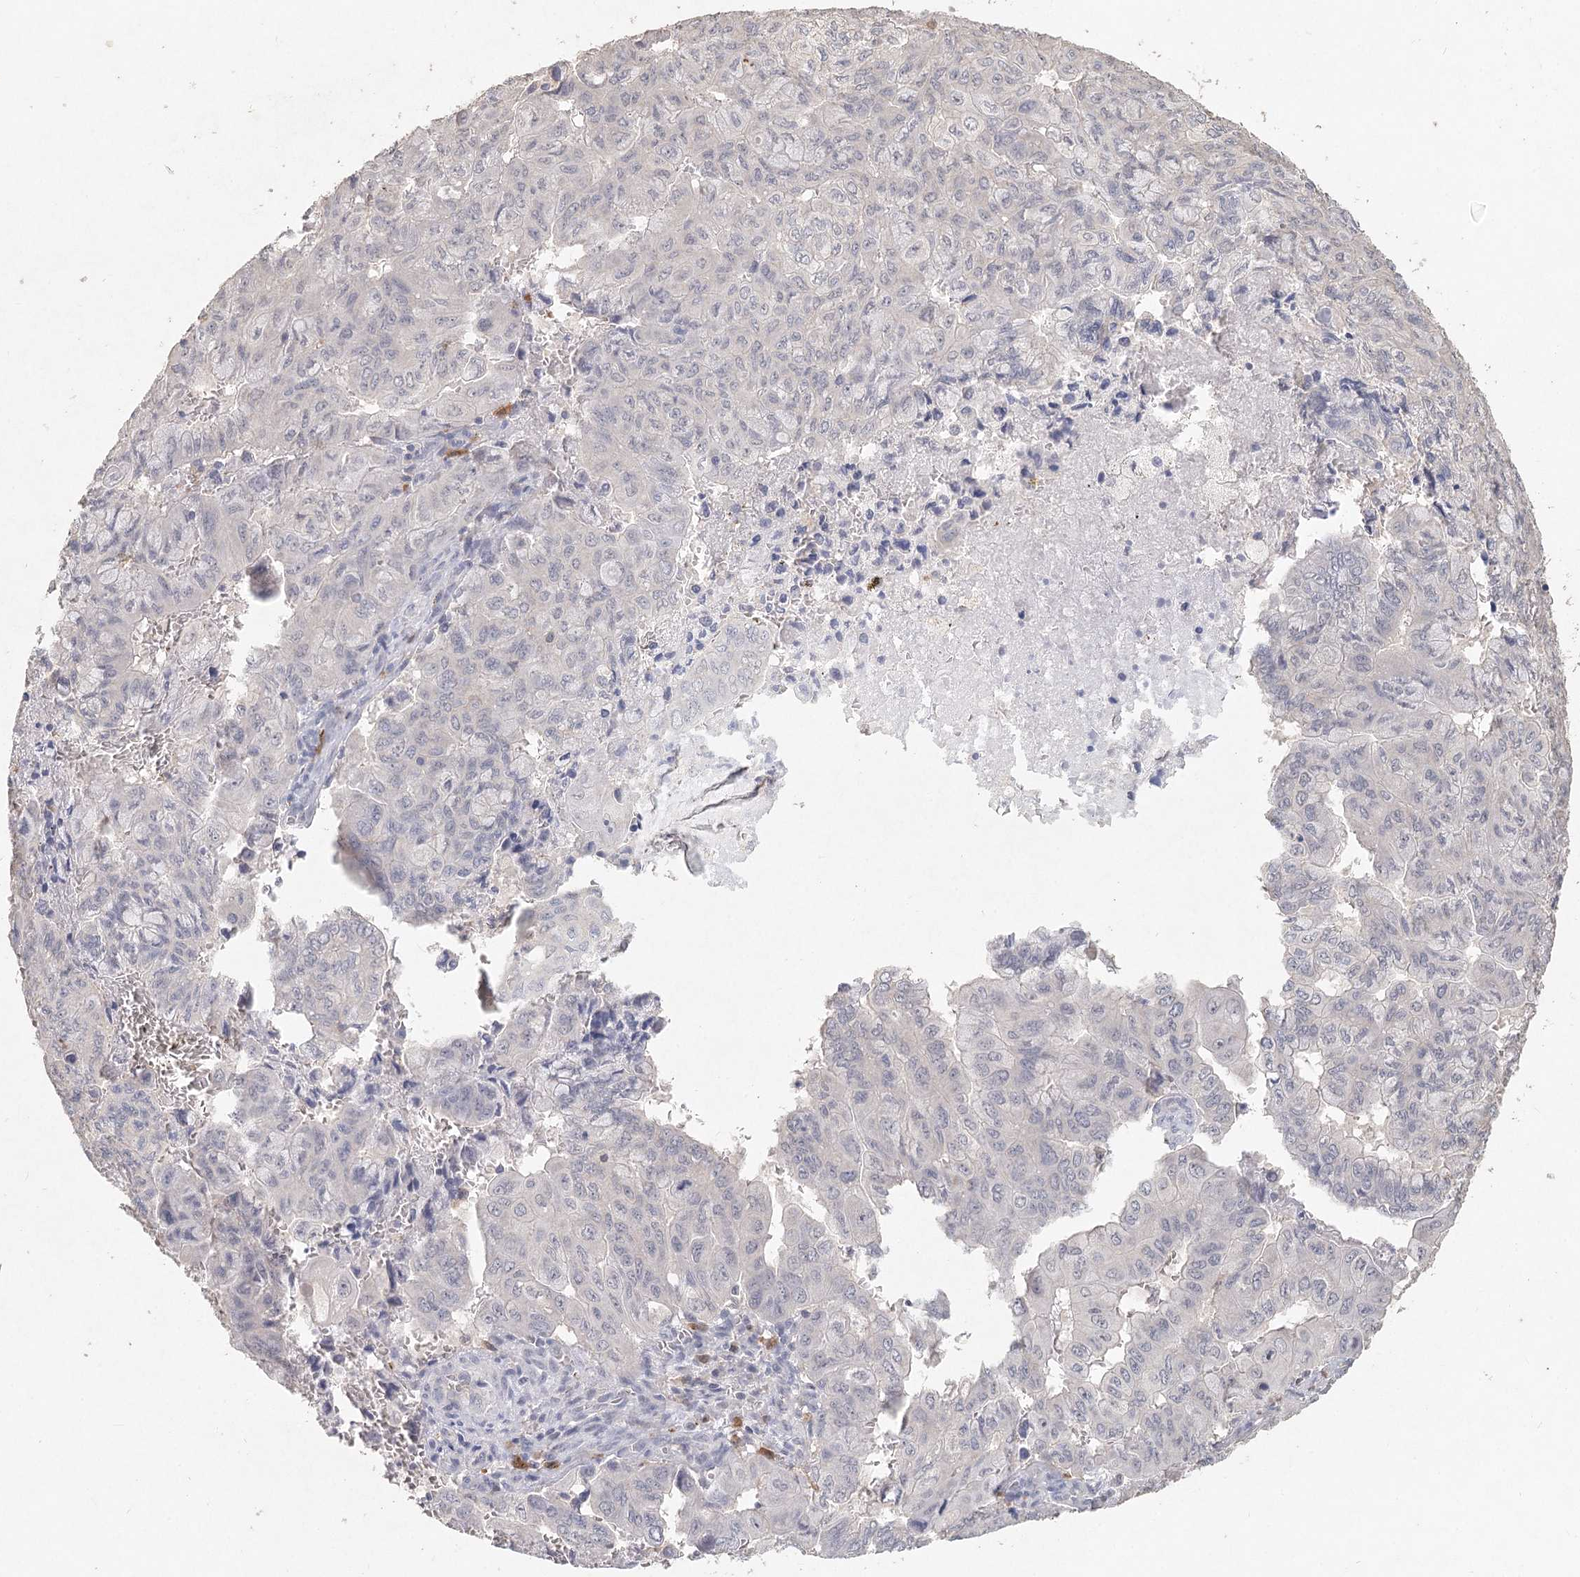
{"staining": {"intensity": "negative", "quantity": "none", "location": "none"}, "tissue": "pancreatic cancer", "cell_type": "Tumor cells", "image_type": "cancer", "snomed": [{"axis": "morphology", "description": "Adenocarcinoma, NOS"}, {"axis": "topography", "description": "Pancreas"}], "caption": "Tumor cells show no significant protein expression in adenocarcinoma (pancreatic).", "gene": "ARSI", "patient": {"sex": "male", "age": 51}}